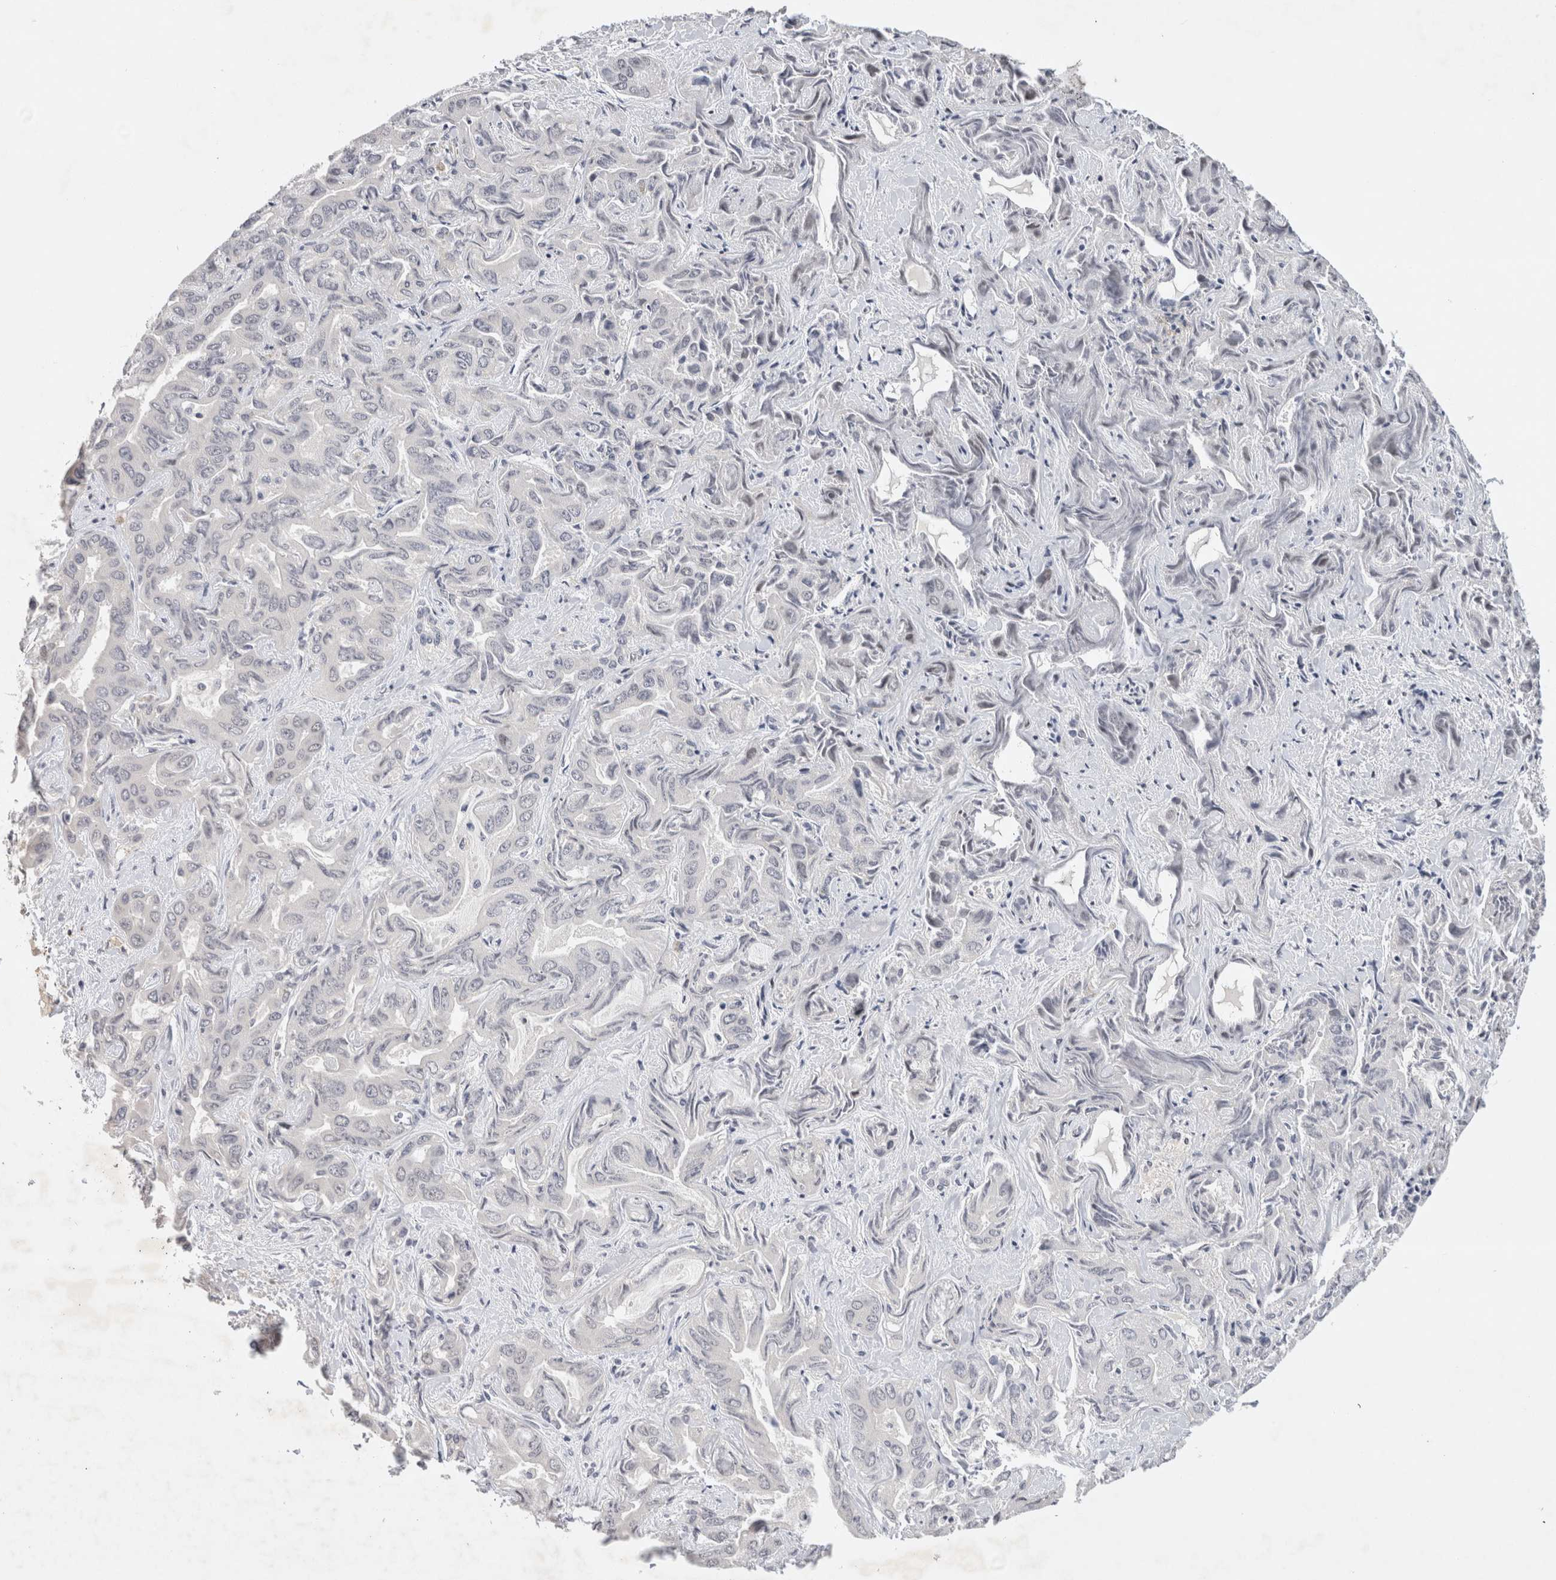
{"staining": {"intensity": "weak", "quantity": "<25%", "location": "cytoplasmic/membranous,nuclear"}, "tissue": "liver cancer", "cell_type": "Tumor cells", "image_type": "cancer", "snomed": [{"axis": "morphology", "description": "Cholangiocarcinoma"}, {"axis": "topography", "description": "Liver"}], "caption": "There is no significant staining in tumor cells of liver cancer. The staining is performed using DAB (3,3'-diaminobenzidine) brown chromogen with nuclei counter-stained in using hematoxylin.", "gene": "HESX1", "patient": {"sex": "female", "age": 52}}